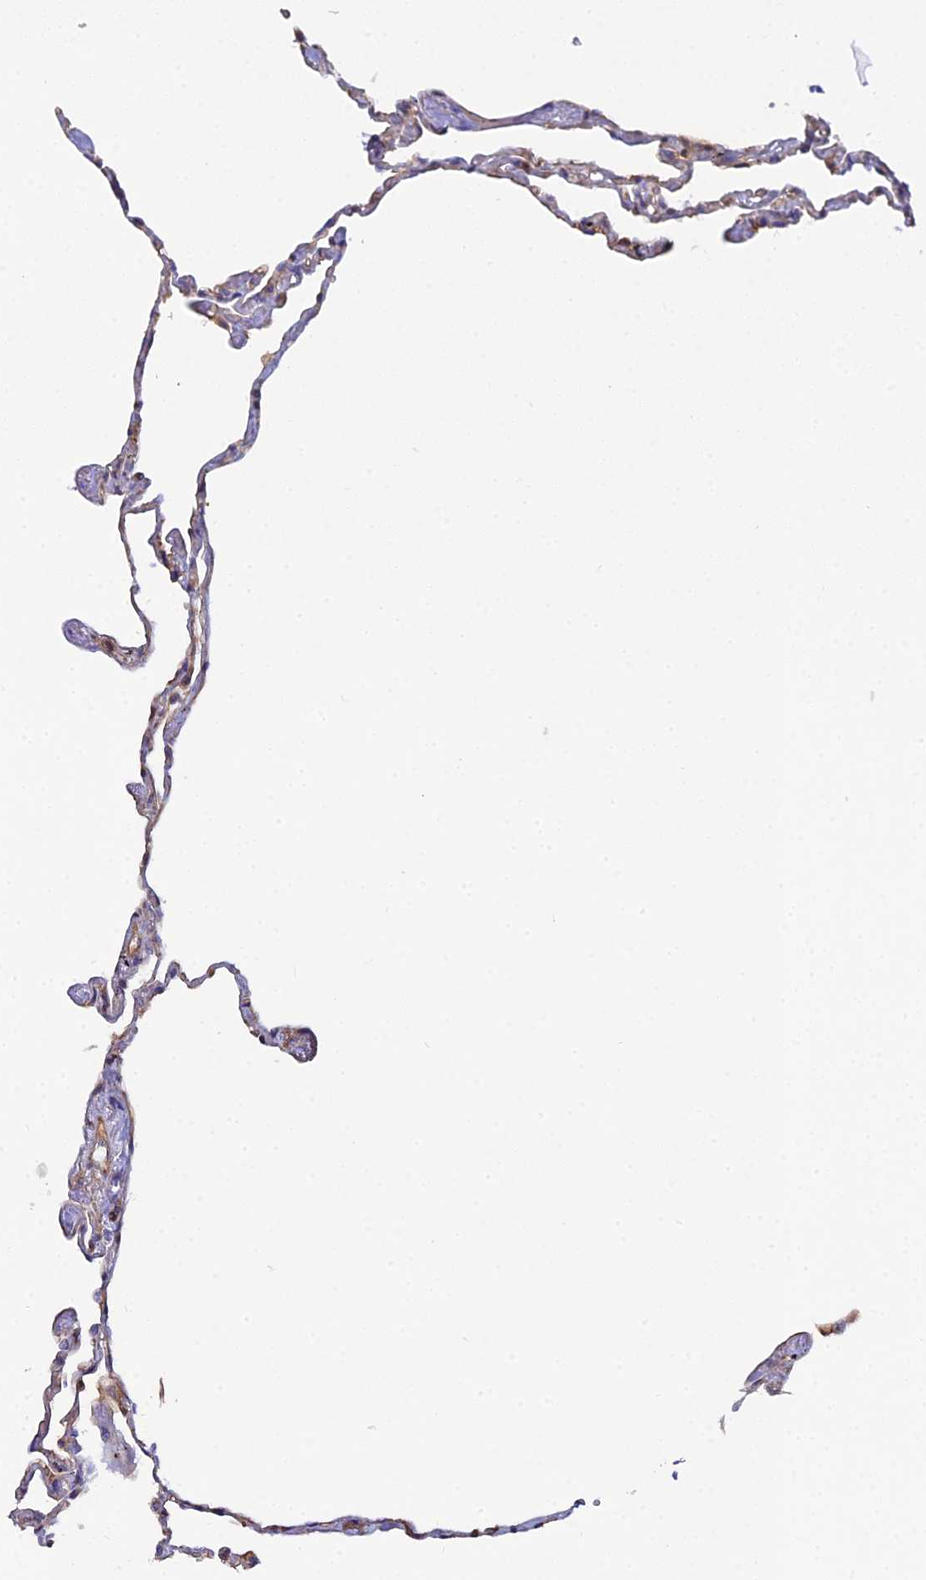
{"staining": {"intensity": "weak", "quantity": "25%-75%", "location": "cytoplasmic/membranous"}, "tissue": "lung", "cell_type": "Alveolar cells", "image_type": "normal", "snomed": [{"axis": "morphology", "description": "Normal tissue, NOS"}, {"axis": "topography", "description": "Lung"}], "caption": "Brown immunohistochemical staining in normal human lung exhibits weak cytoplasmic/membranous expression in approximately 25%-75% of alveolar cells.", "gene": "GNG5B", "patient": {"sex": "female", "age": 67}}